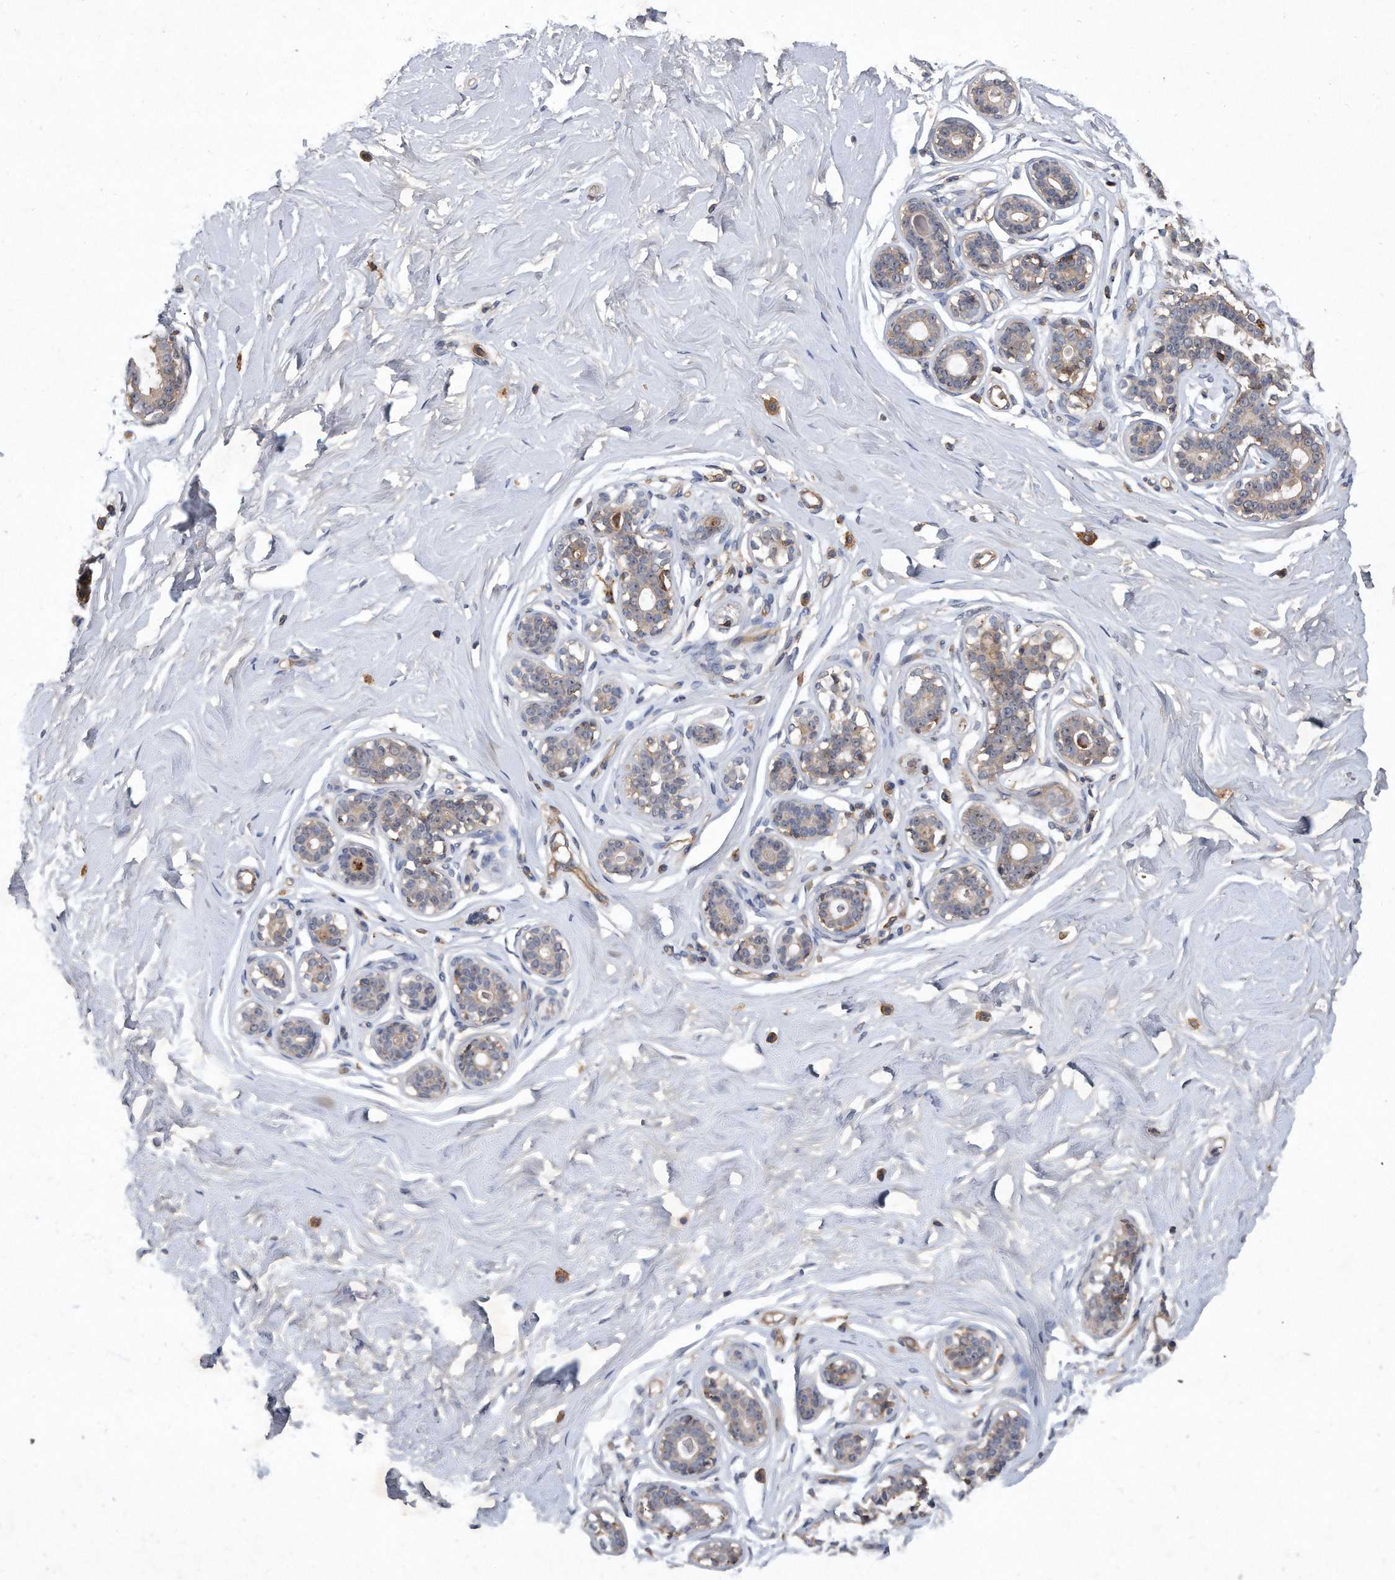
{"staining": {"intensity": "negative", "quantity": "none", "location": "none"}, "tissue": "breast", "cell_type": "Adipocytes", "image_type": "normal", "snomed": [{"axis": "morphology", "description": "Normal tissue, NOS"}, {"axis": "morphology", "description": "Adenoma, NOS"}, {"axis": "topography", "description": "Breast"}], "caption": "DAB (3,3'-diaminobenzidine) immunohistochemical staining of unremarkable breast exhibits no significant staining in adipocytes. (Brightfield microscopy of DAB (3,3'-diaminobenzidine) immunohistochemistry at high magnification).", "gene": "PGBD2", "patient": {"sex": "female", "age": 23}}